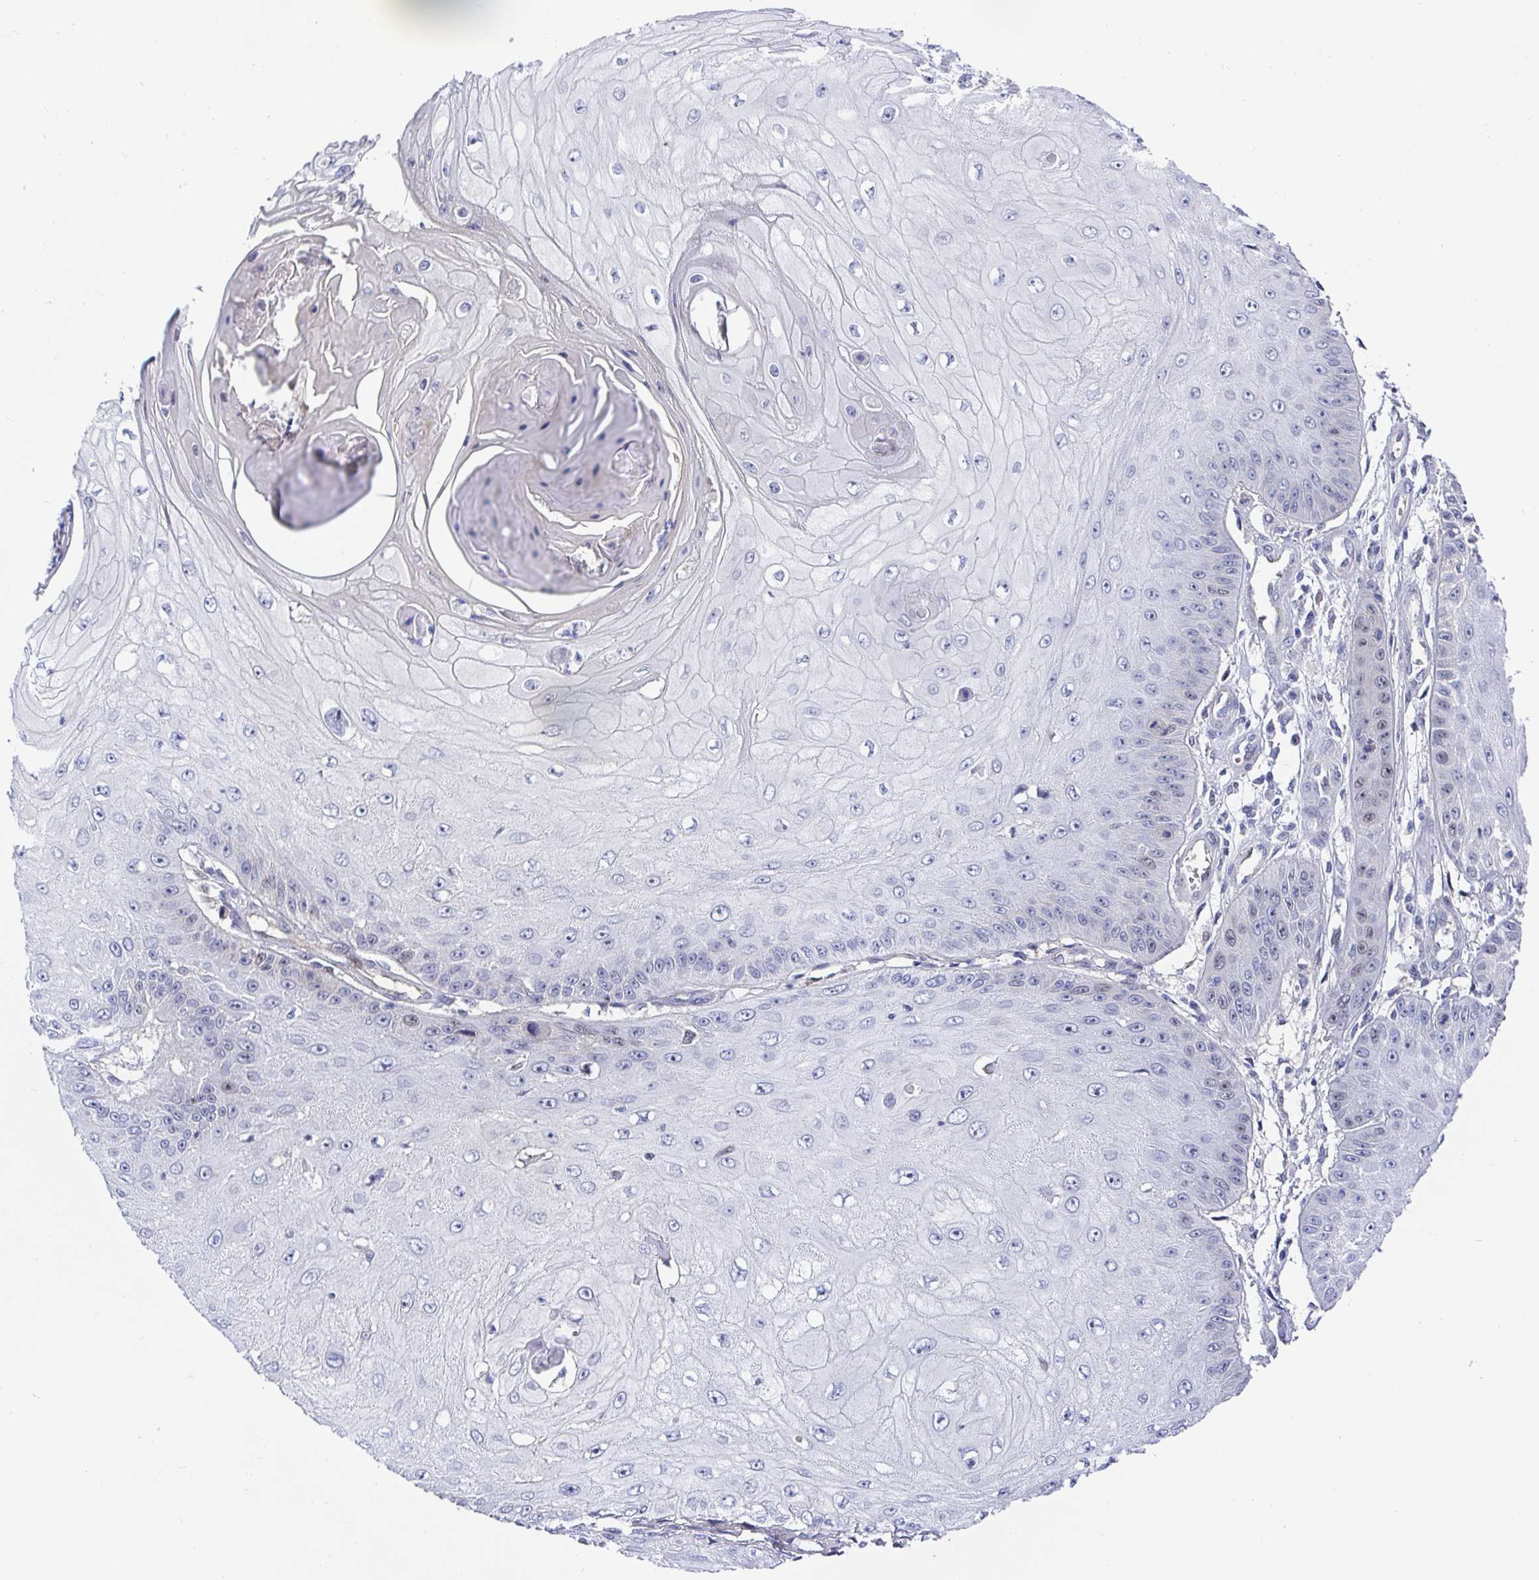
{"staining": {"intensity": "negative", "quantity": "none", "location": "none"}, "tissue": "skin cancer", "cell_type": "Tumor cells", "image_type": "cancer", "snomed": [{"axis": "morphology", "description": "Squamous cell carcinoma, NOS"}, {"axis": "topography", "description": "Skin"}], "caption": "High power microscopy histopathology image of an immunohistochemistry micrograph of squamous cell carcinoma (skin), revealing no significant staining in tumor cells.", "gene": "TIMELESS", "patient": {"sex": "male", "age": 70}}